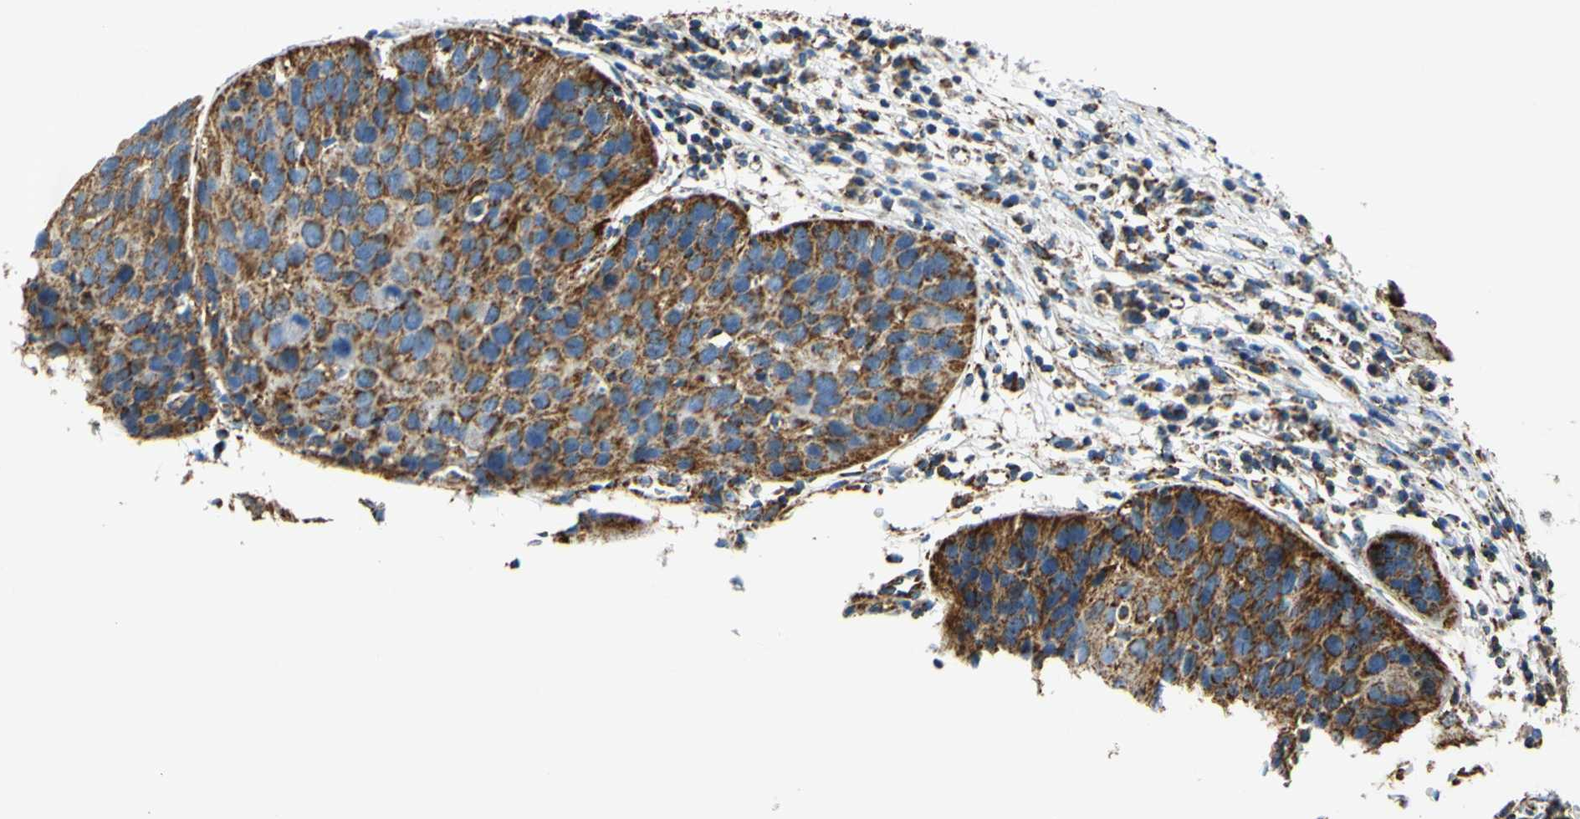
{"staining": {"intensity": "strong", "quantity": ">75%", "location": "cytoplasmic/membranous"}, "tissue": "cervical cancer", "cell_type": "Tumor cells", "image_type": "cancer", "snomed": [{"axis": "morphology", "description": "Squamous cell carcinoma, NOS"}, {"axis": "topography", "description": "Cervix"}], "caption": "Cervical cancer tissue displays strong cytoplasmic/membranous staining in approximately >75% of tumor cells (DAB (3,3'-diaminobenzidine) IHC with brightfield microscopy, high magnification).", "gene": "MAVS", "patient": {"sex": "female", "age": 38}}